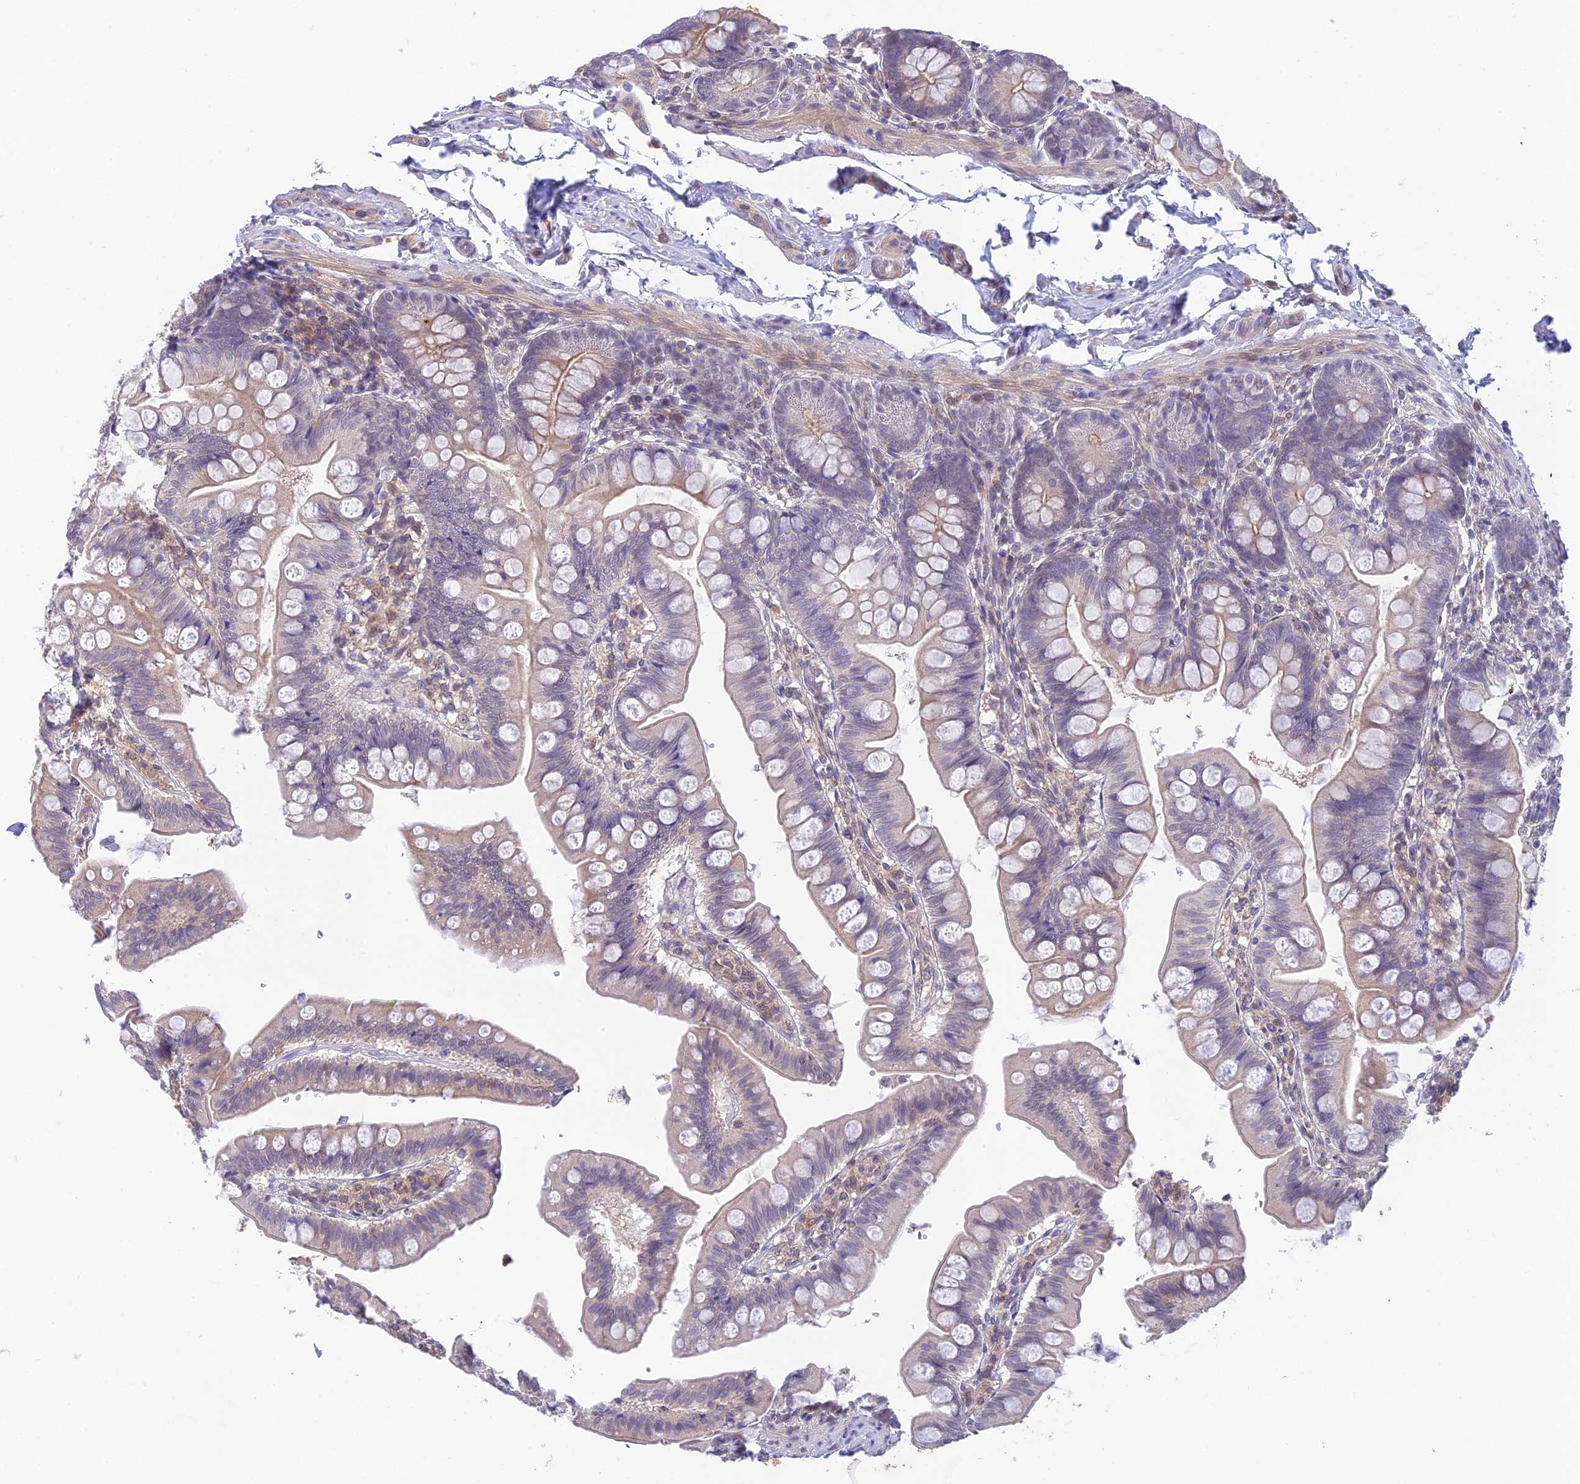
{"staining": {"intensity": "negative", "quantity": "none", "location": "none"}, "tissue": "small intestine", "cell_type": "Glandular cells", "image_type": "normal", "snomed": [{"axis": "morphology", "description": "Normal tissue, NOS"}, {"axis": "topography", "description": "Small intestine"}], "caption": "The micrograph shows no significant expression in glandular cells of small intestine.", "gene": "BMT2", "patient": {"sex": "male", "age": 7}}